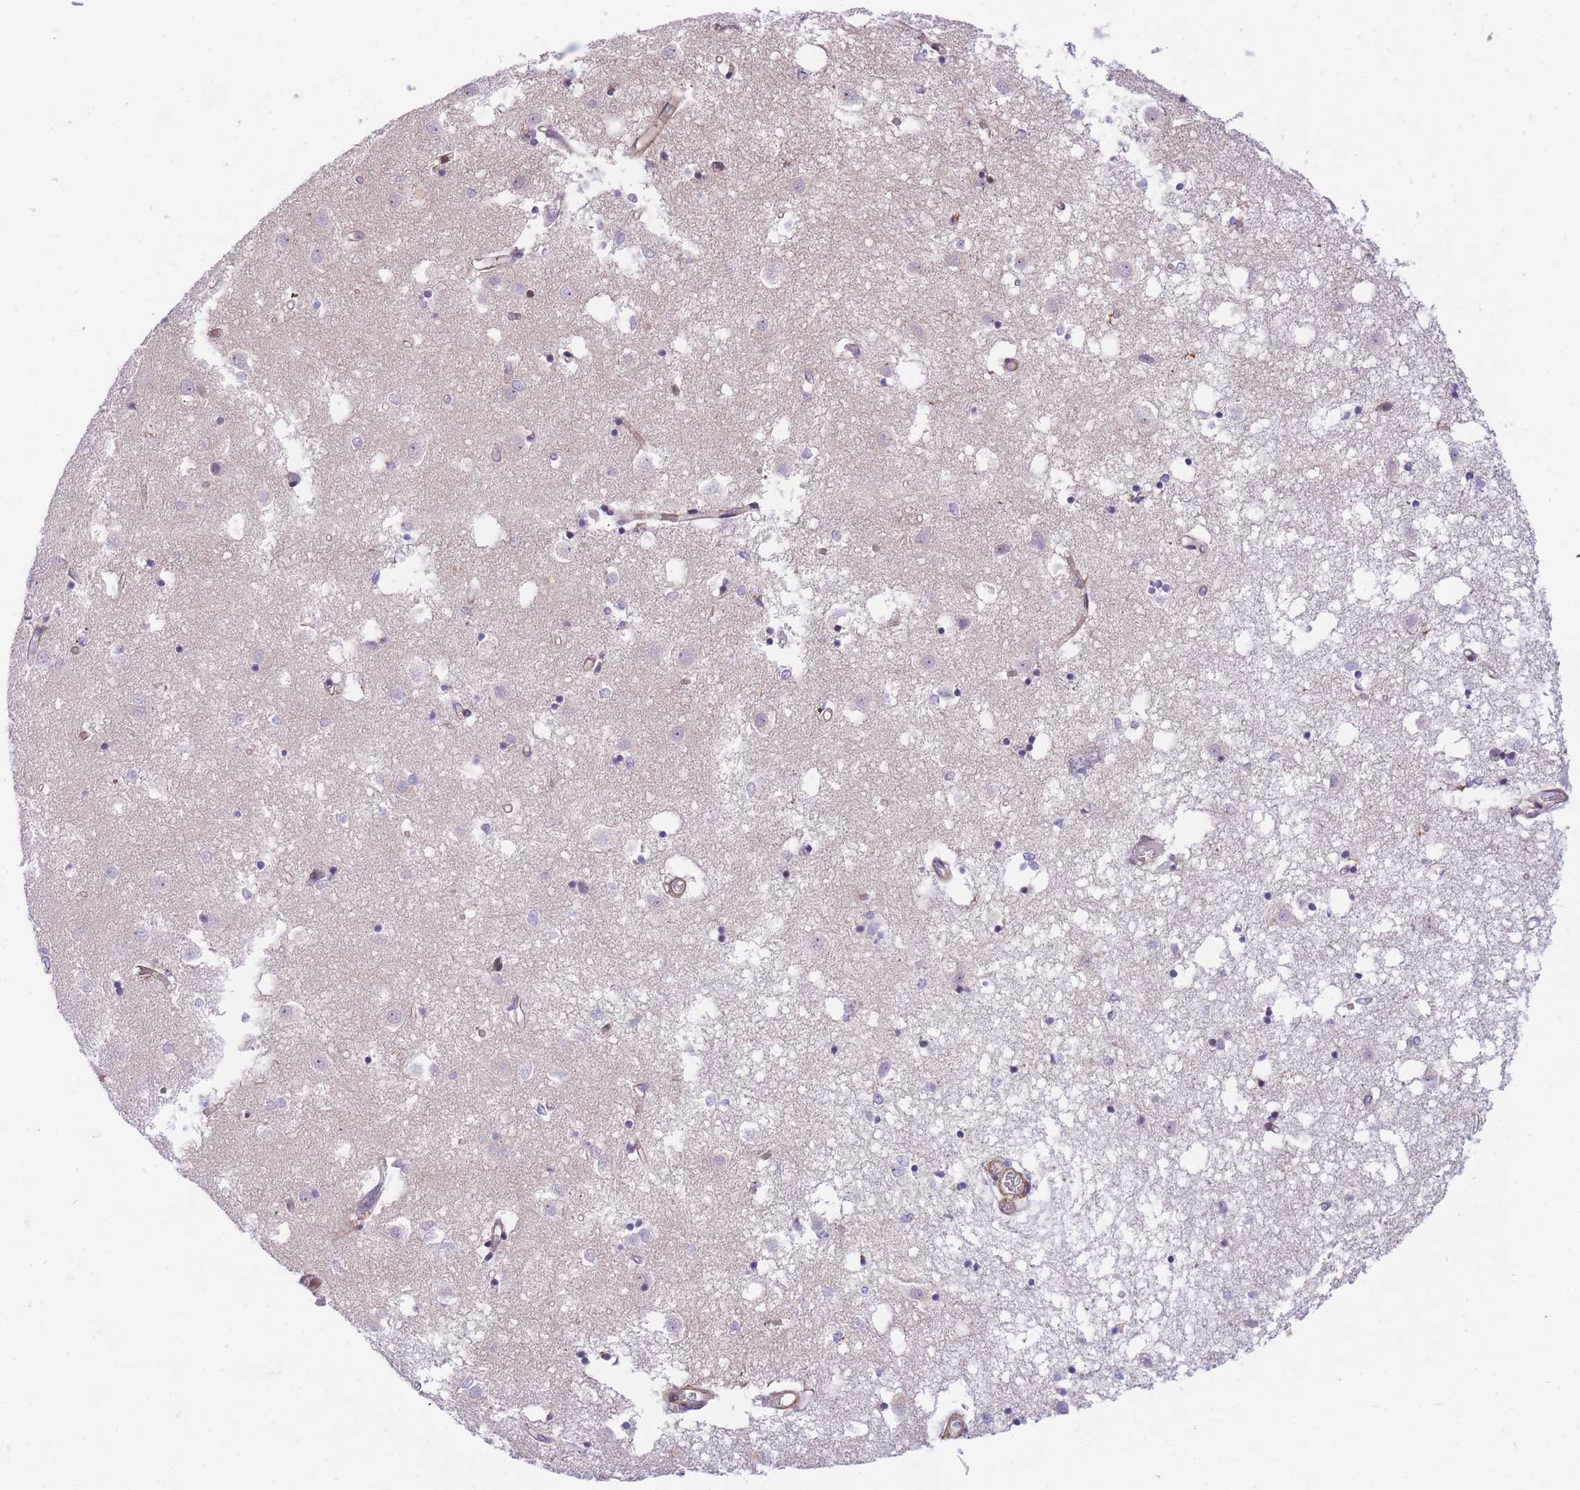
{"staining": {"intensity": "moderate", "quantity": "<25%", "location": "nuclear"}, "tissue": "caudate", "cell_type": "Glial cells", "image_type": "normal", "snomed": [{"axis": "morphology", "description": "Normal tissue, NOS"}, {"axis": "topography", "description": "Lateral ventricle wall"}], "caption": "A brown stain shows moderate nuclear positivity of a protein in glial cells of unremarkable caudate. Nuclei are stained in blue.", "gene": "S100PBP", "patient": {"sex": "male", "age": 70}}